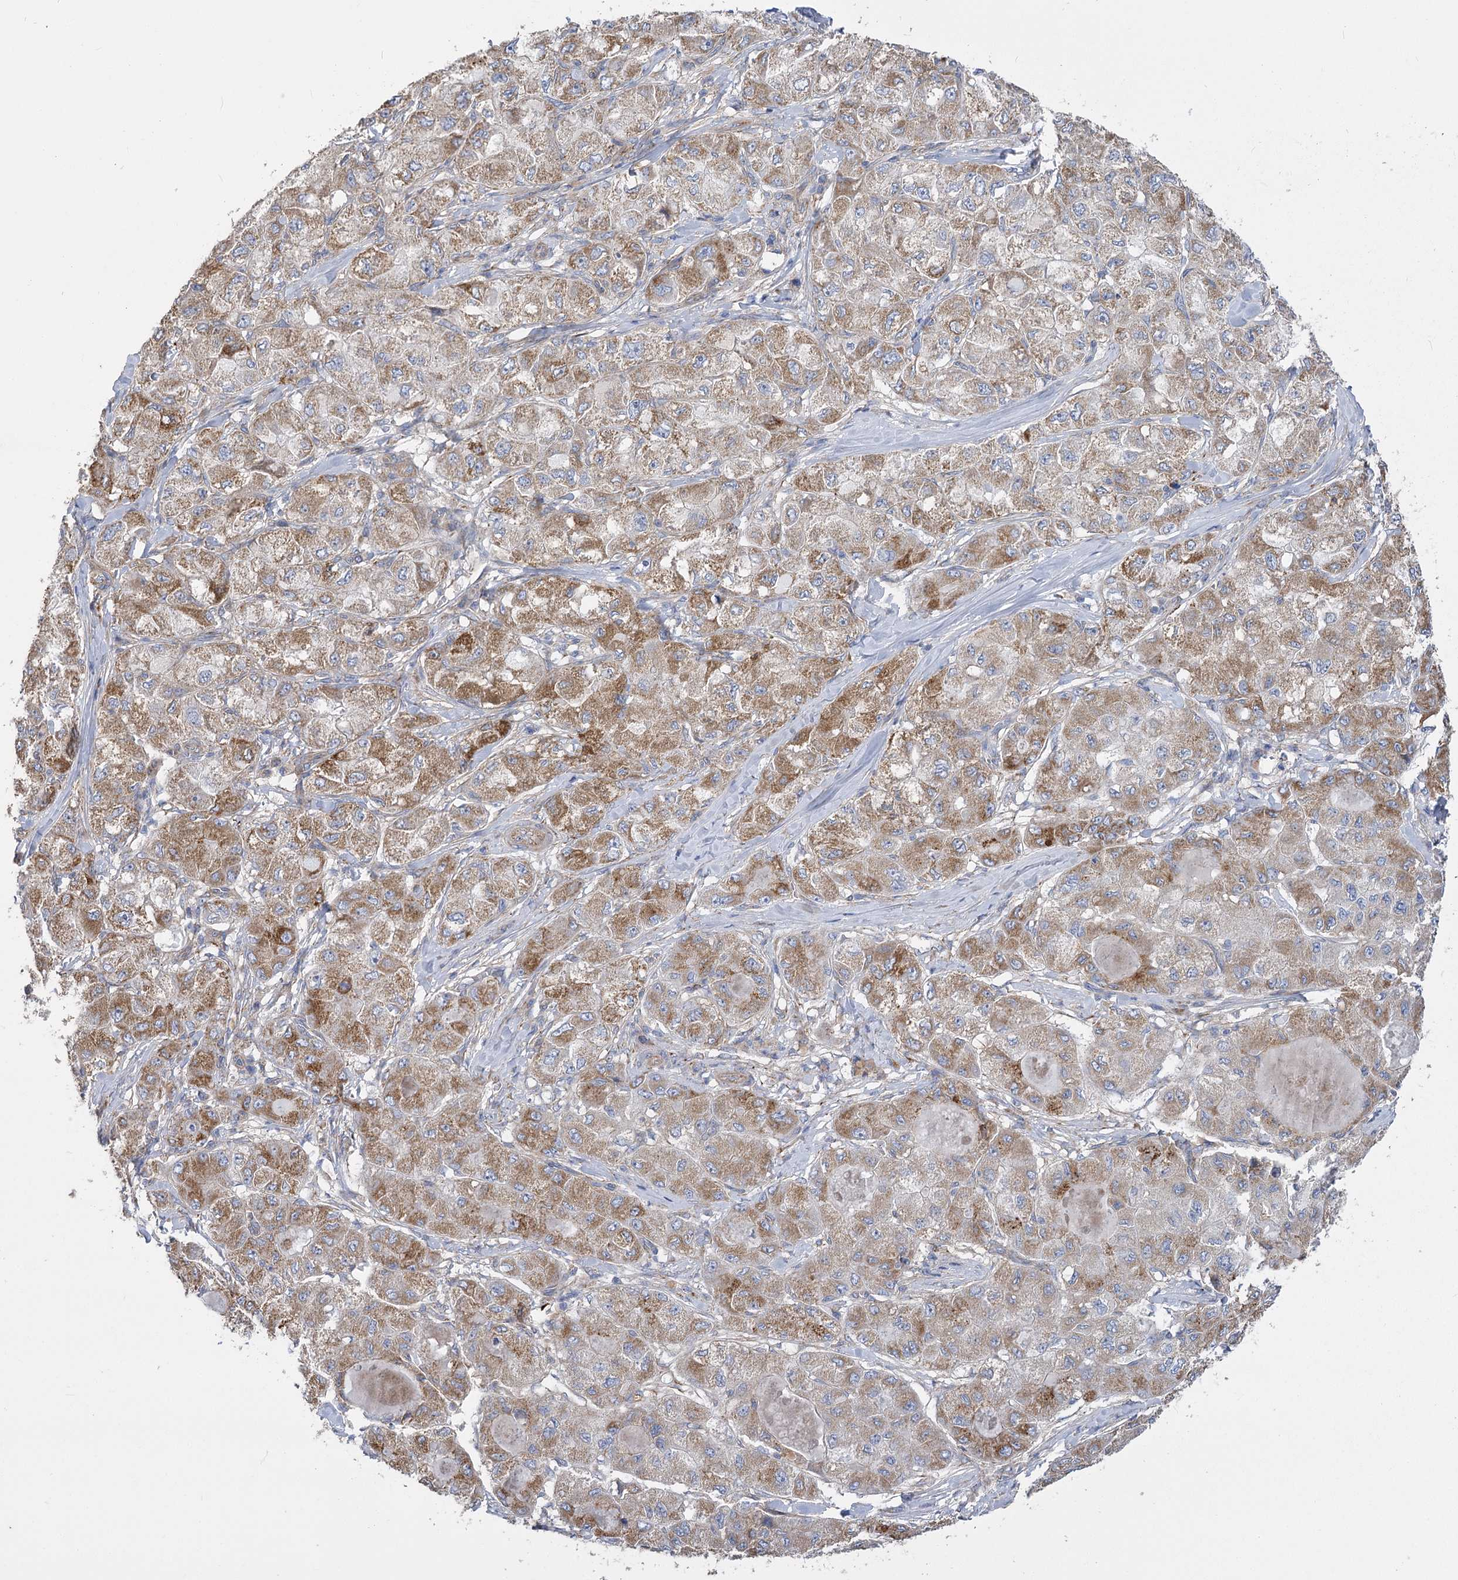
{"staining": {"intensity": "moderate", "quantity": ">75%", "location": "cytoplasmic/membranous"}, "tissue": "liver cancer", "cell_type": "Tumor cells", "image_type": "cancer", "snomed": [{"axis": "morphology", "description": "Carcinoma, Hepatocellular, NOS"}, {"axis": "topography", "description": "Liver"}], "caption": "A high-resolution photomicrograph shows immunohistochemistry staining of liver cancer (hepatocellular carcinoma), which displays moderate cytoplasmic/membranous staining in about >75% of tumor cells. Nuclei are stained in blue.", "gene": "RMDN2", "patient": {"sex": "male", "age": 80}}